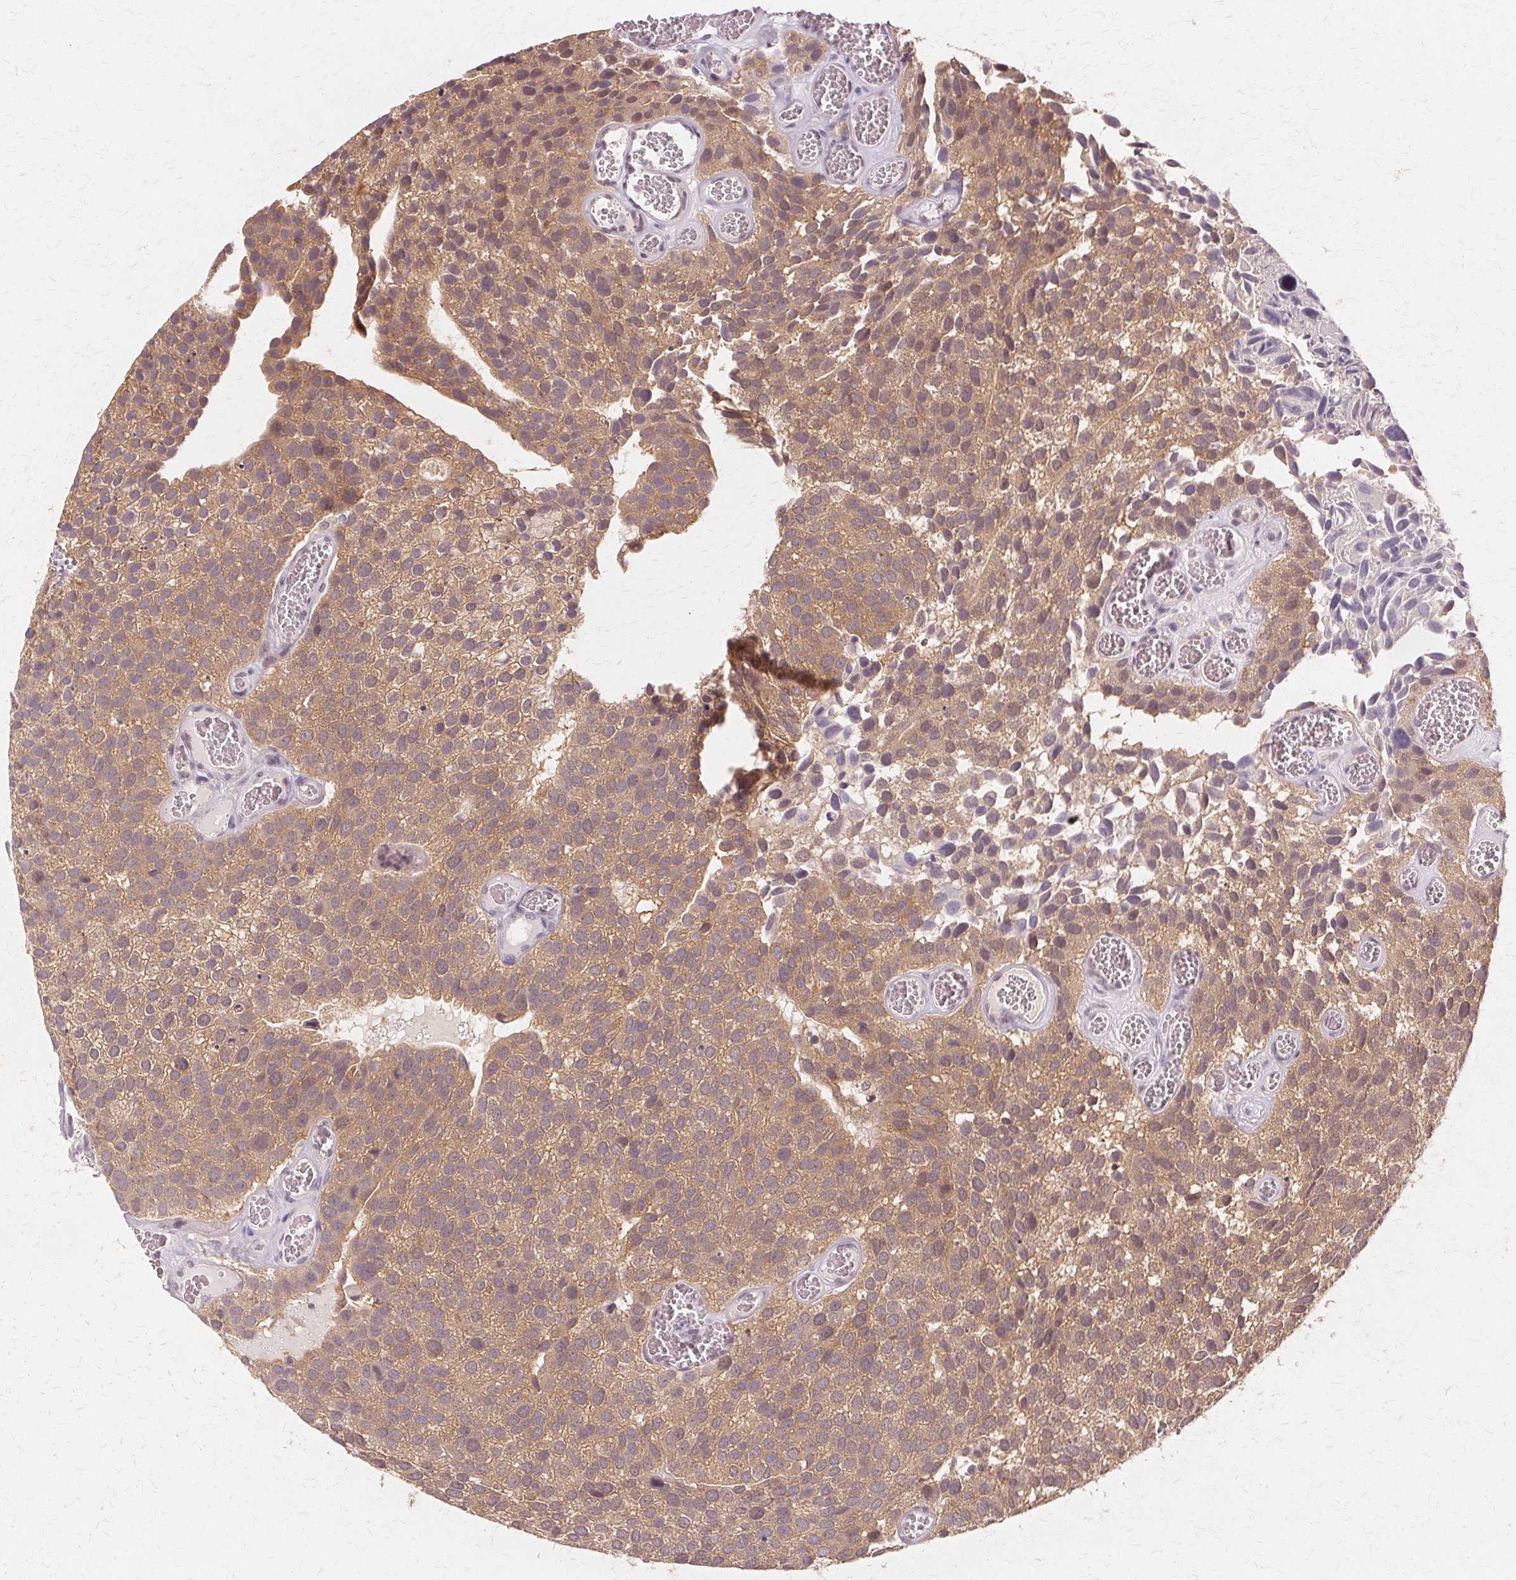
{"staining": {"intensity": "moderate", "quantity": ">75%", "location": "cytoplasmic/membranous,nuclear"}, "tissue": "urothelial cancer", "cell_type": "Tumor cells", "image_type": "cancer", "snomed": [{"axis": "morphology", "description": "Urothelial carcinoma, Low grade"}, {"axis": "topography", "description": "Urinary bladder"}], "caption": "An immunohistochemistry histopathology image of tumor tissue is shown. Protein staining in brown labels moderate cytoplasmic/membranous and nuclear positivity in urothelial carcinoma (low-grade) within tumor cells.", "gene": "PRMT5", "patient": {"sex": "female", "age": 69}}